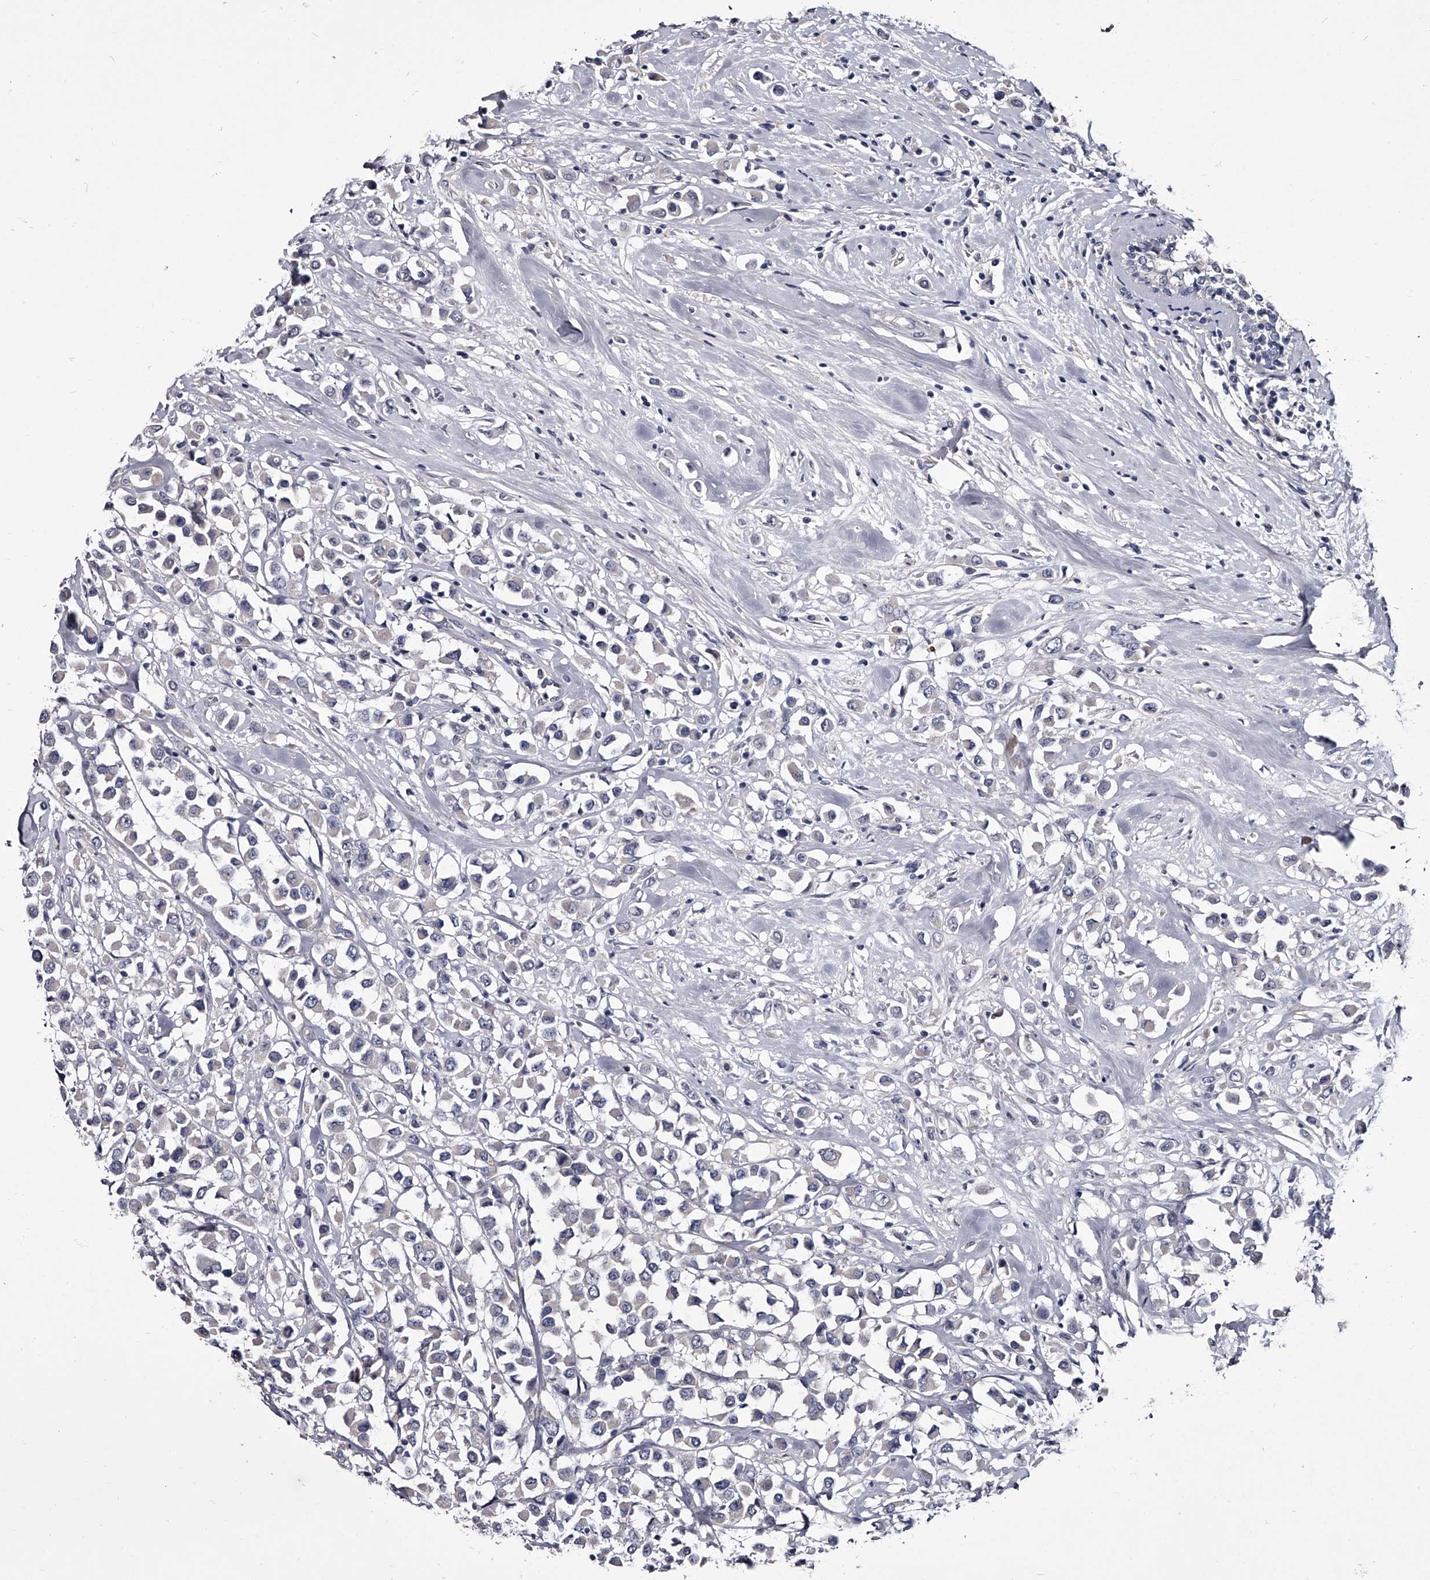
{"staining": {"intensity": "negative", "quantity": "none", "location": "none"}, "tissue": "breast cancer", "cell_type": "Tumor cells", "image_type": "cancer", "snomed": [{"axis": "morphology", "description": "Duct carcinoma"}, {"axis": "topography", "description": "Breast"}], "caption": "This is an immunohistochemistry (IHC) image of human intraductal carcinoma (breast). There is no expression in tumor cells.", "gene": "GAPVD1", "patient": {"sex": "female", "age": 61}}